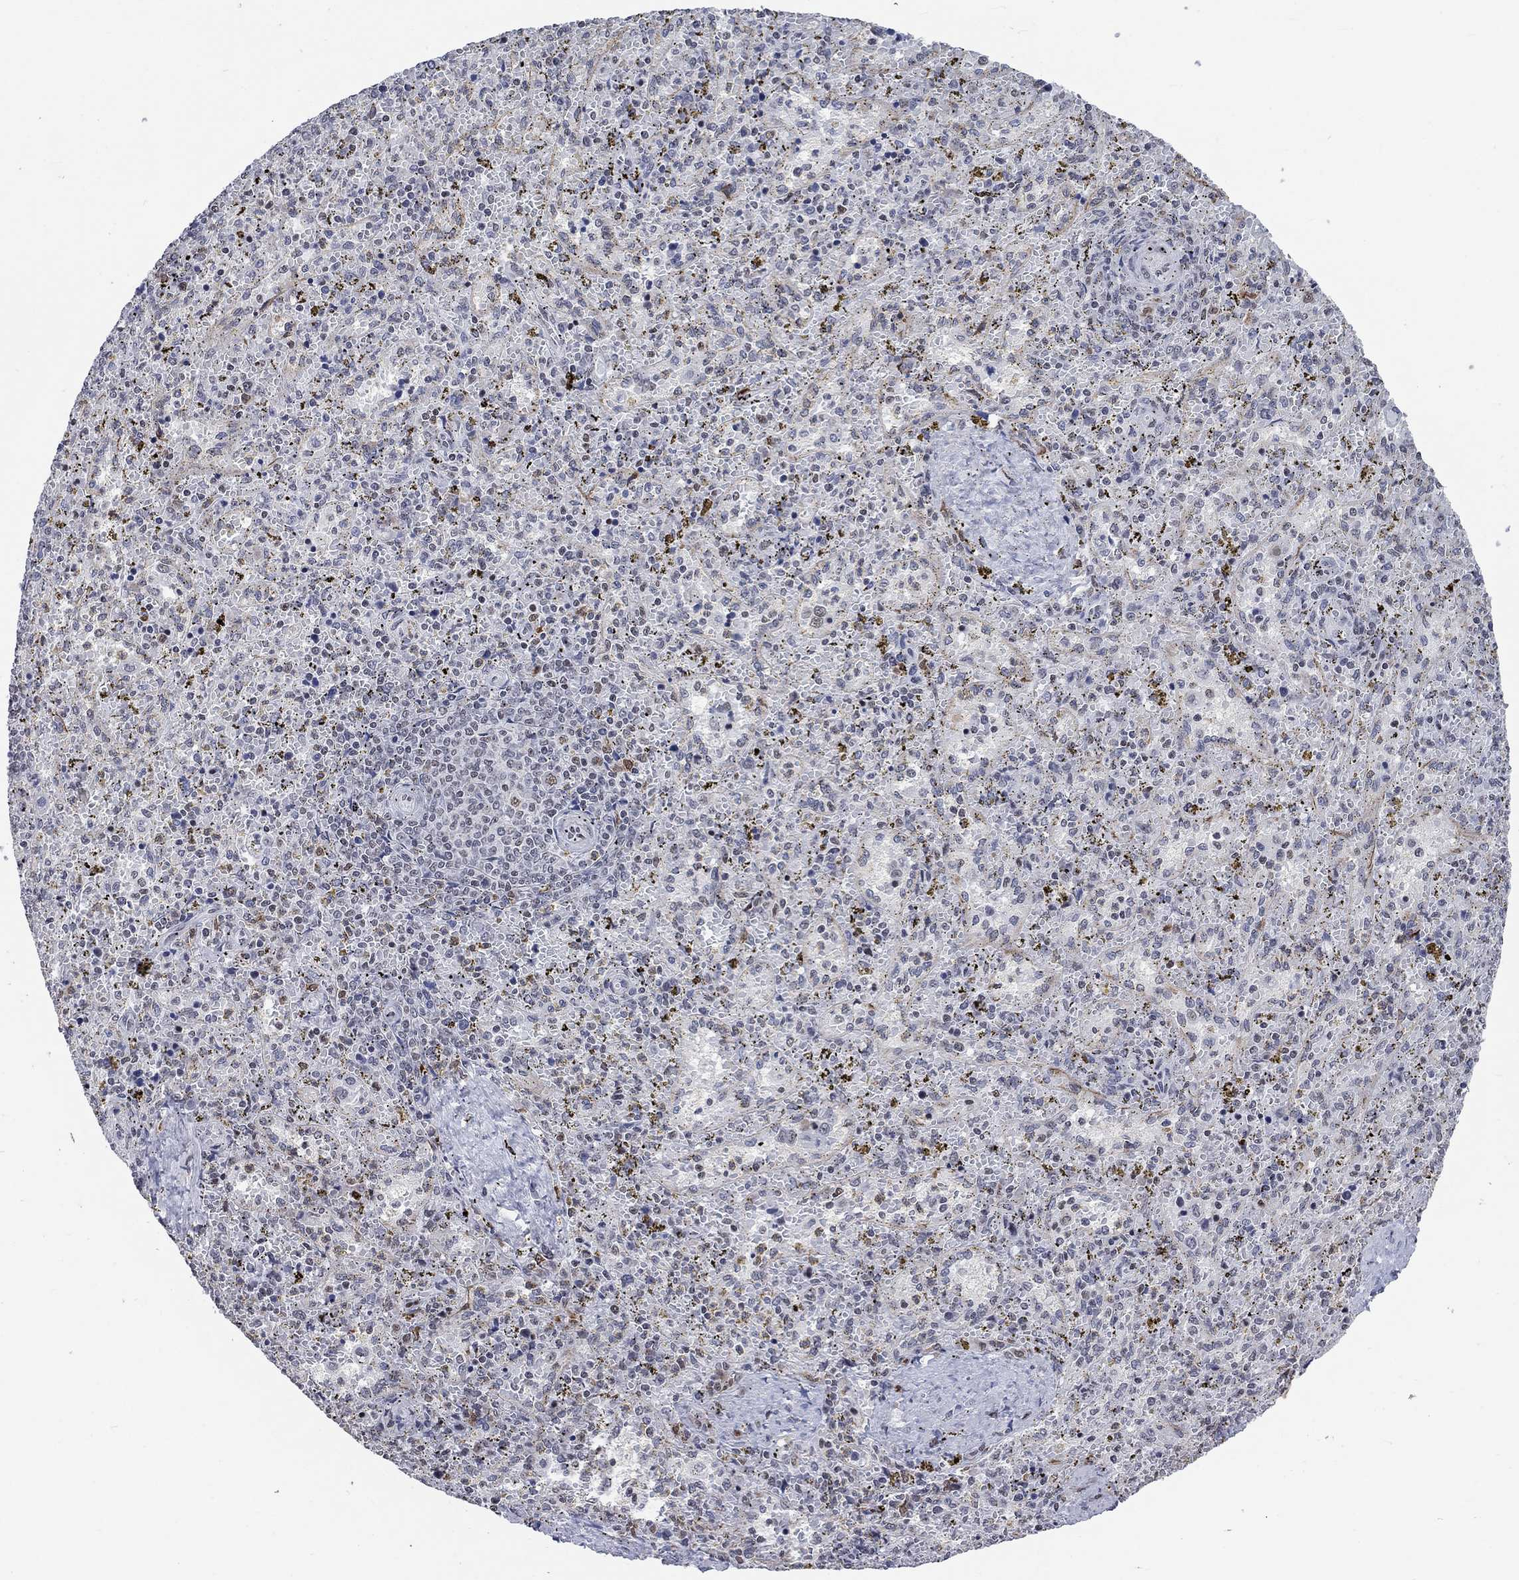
{"staining": {"intensity": "negative", "quantity": "none", "location": "none"}, "tissue": "spleen", "cell_type": "Cells in red pulp", "image_type": "normal", "snomed": [{"axis": "morphology", "description": "Normal tissue, NOS"}, {"axis": "topography", "description": "Spleen"}], "caption": "An IHC photomicrograph of unremarkable spleen is shown. There is no staining in cells in red pulp of spleen.", "gene": "HCFC1", "patient": {"sex": "female", "age": 50}}